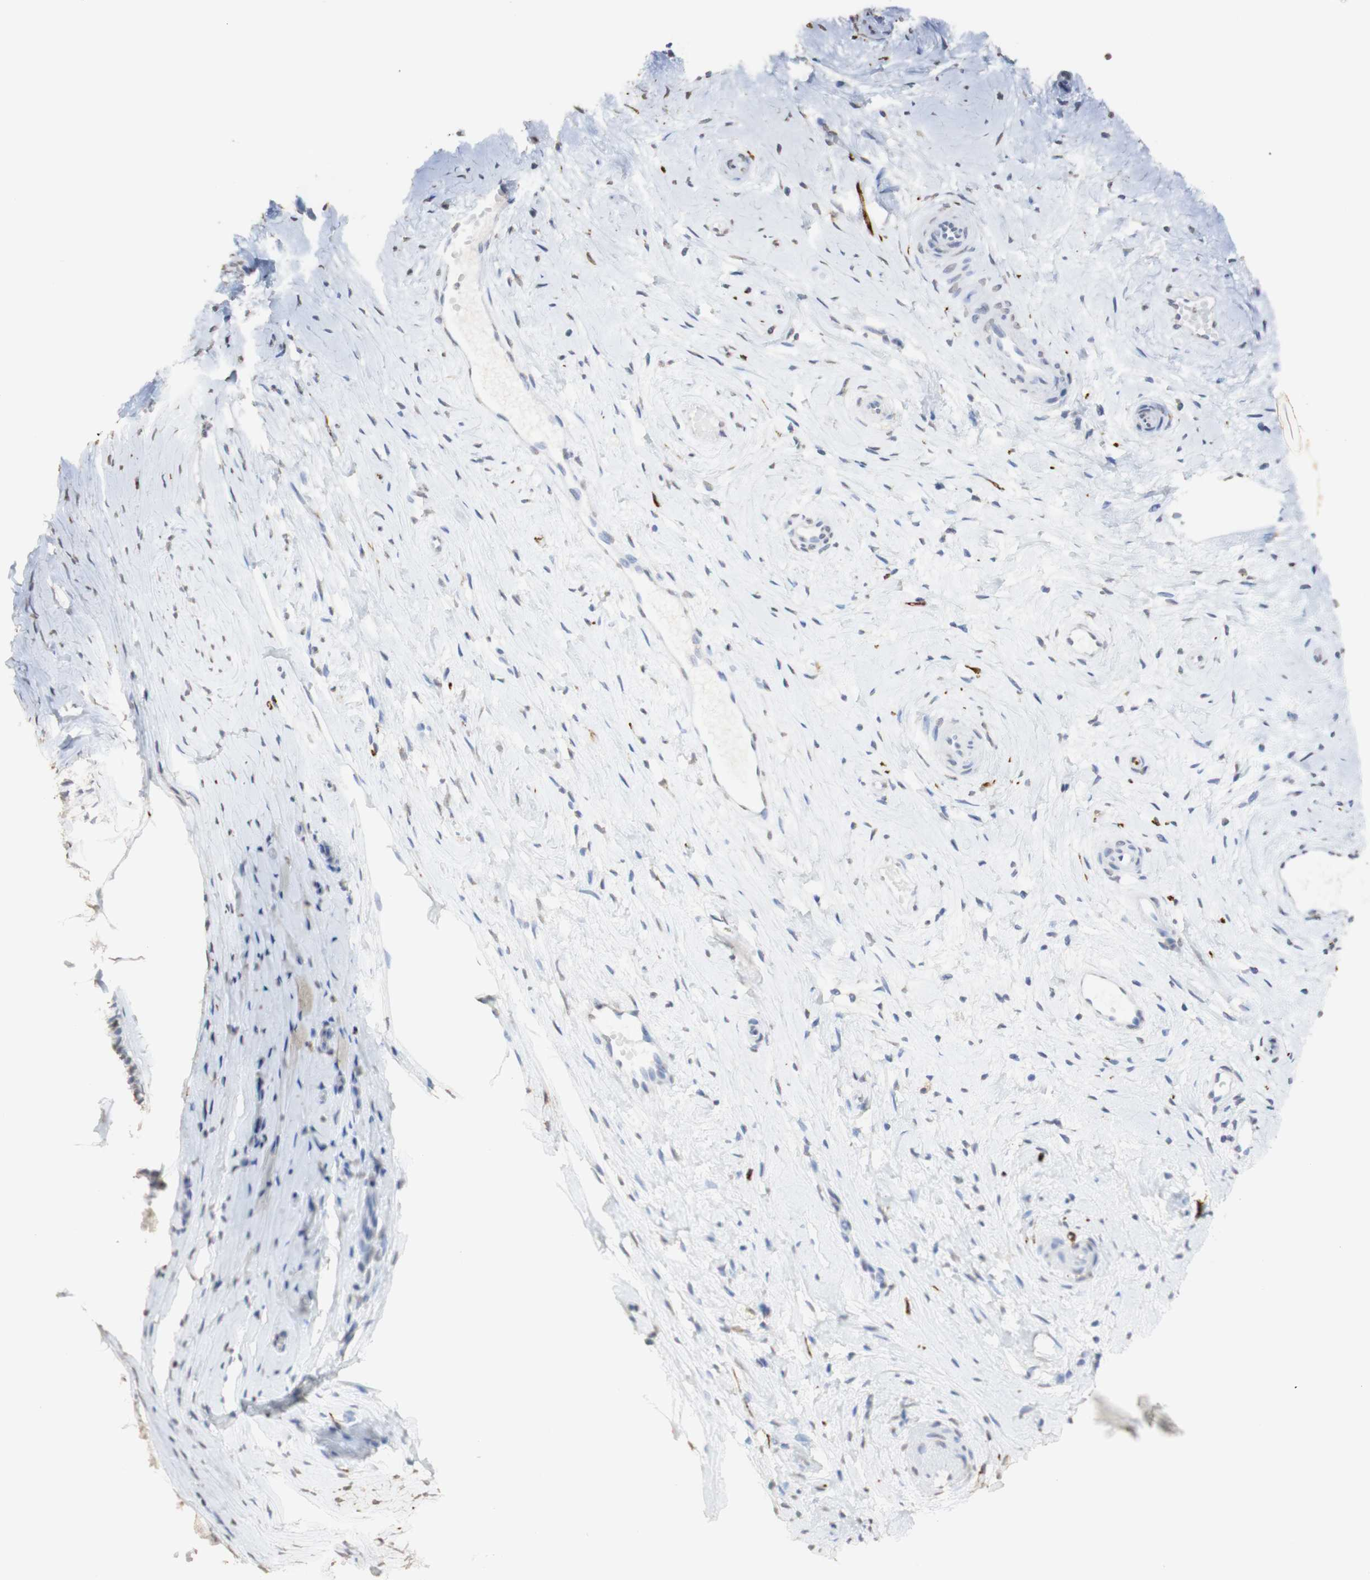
{"staining": {"intensity": "negative", "quantity": "none", "location": "none"}, "tissue": "cervix", "cell_type": "Glandular cells", "image_type": "normal", "snomed": [{"axis": "morphology", "description": "Normal tissue, NOS"}, {"axis": "topography", "description": "Cervix"}], "caption": "IHC of normal cervix shows no positivity in glandular cells.", "gene": "L1CAM", "patient": {"sex": "female", "age": 39}}